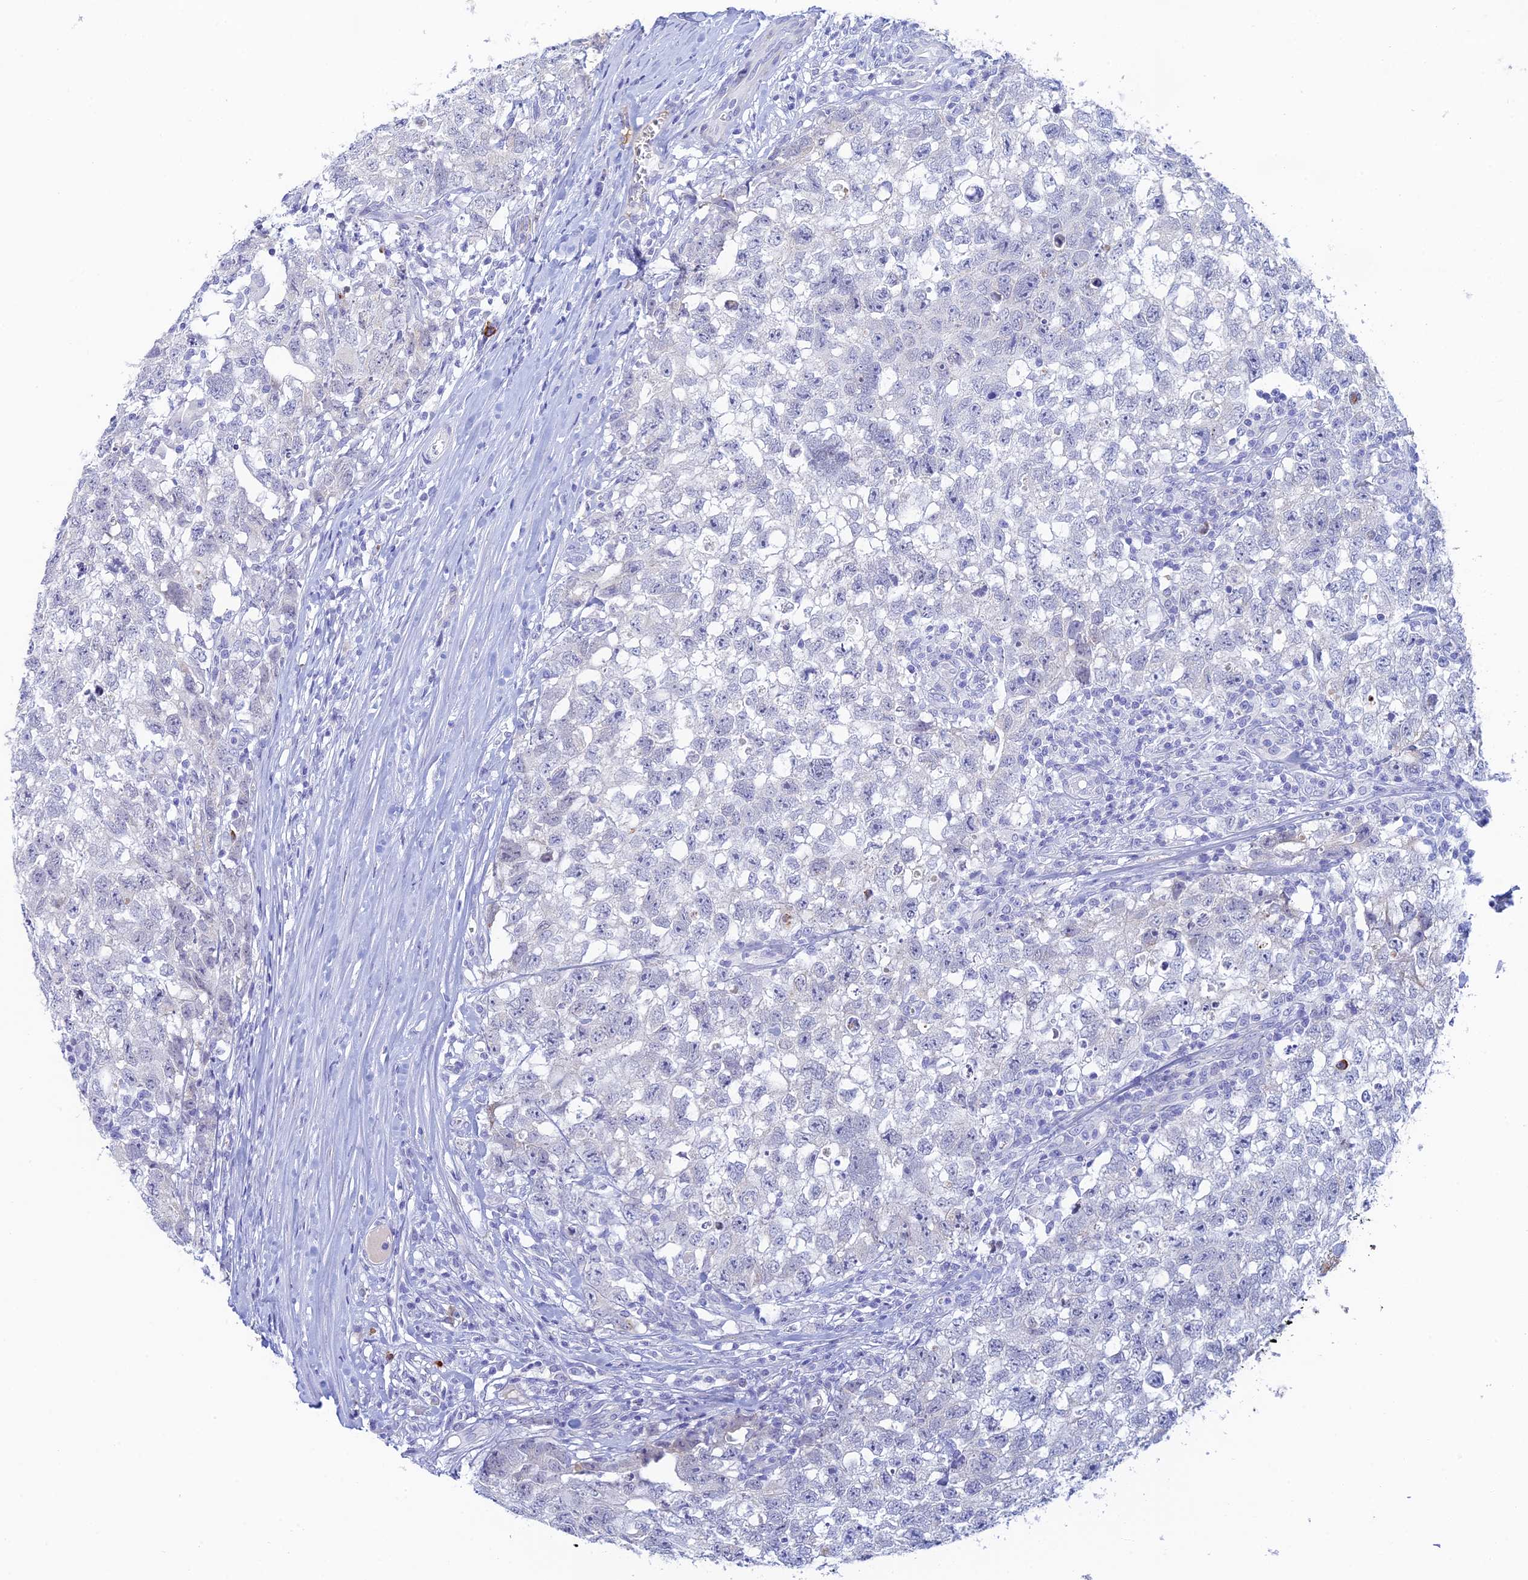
{"staining": {"intensity": "negative", "quantity": "none", "location": "none"}, "tissue": "testis cancer", "cell_type": "Tumor cells", "image_type": "cancer", "snomed": [{"axis": "morphology", "description": "Seminoma, NOS"}, {"axis": "morphology", "description": "Carcinoma, Embryonal, NOS"}, {"axis": "topography", "description": "Testis"}], "caption": "Embryonal carcinoma (testis) was stained to show a protein in brown. There is no significant staining in tumor cells.", "gene": "CEP152", "patient": {"sex": "male", "age": 29}}